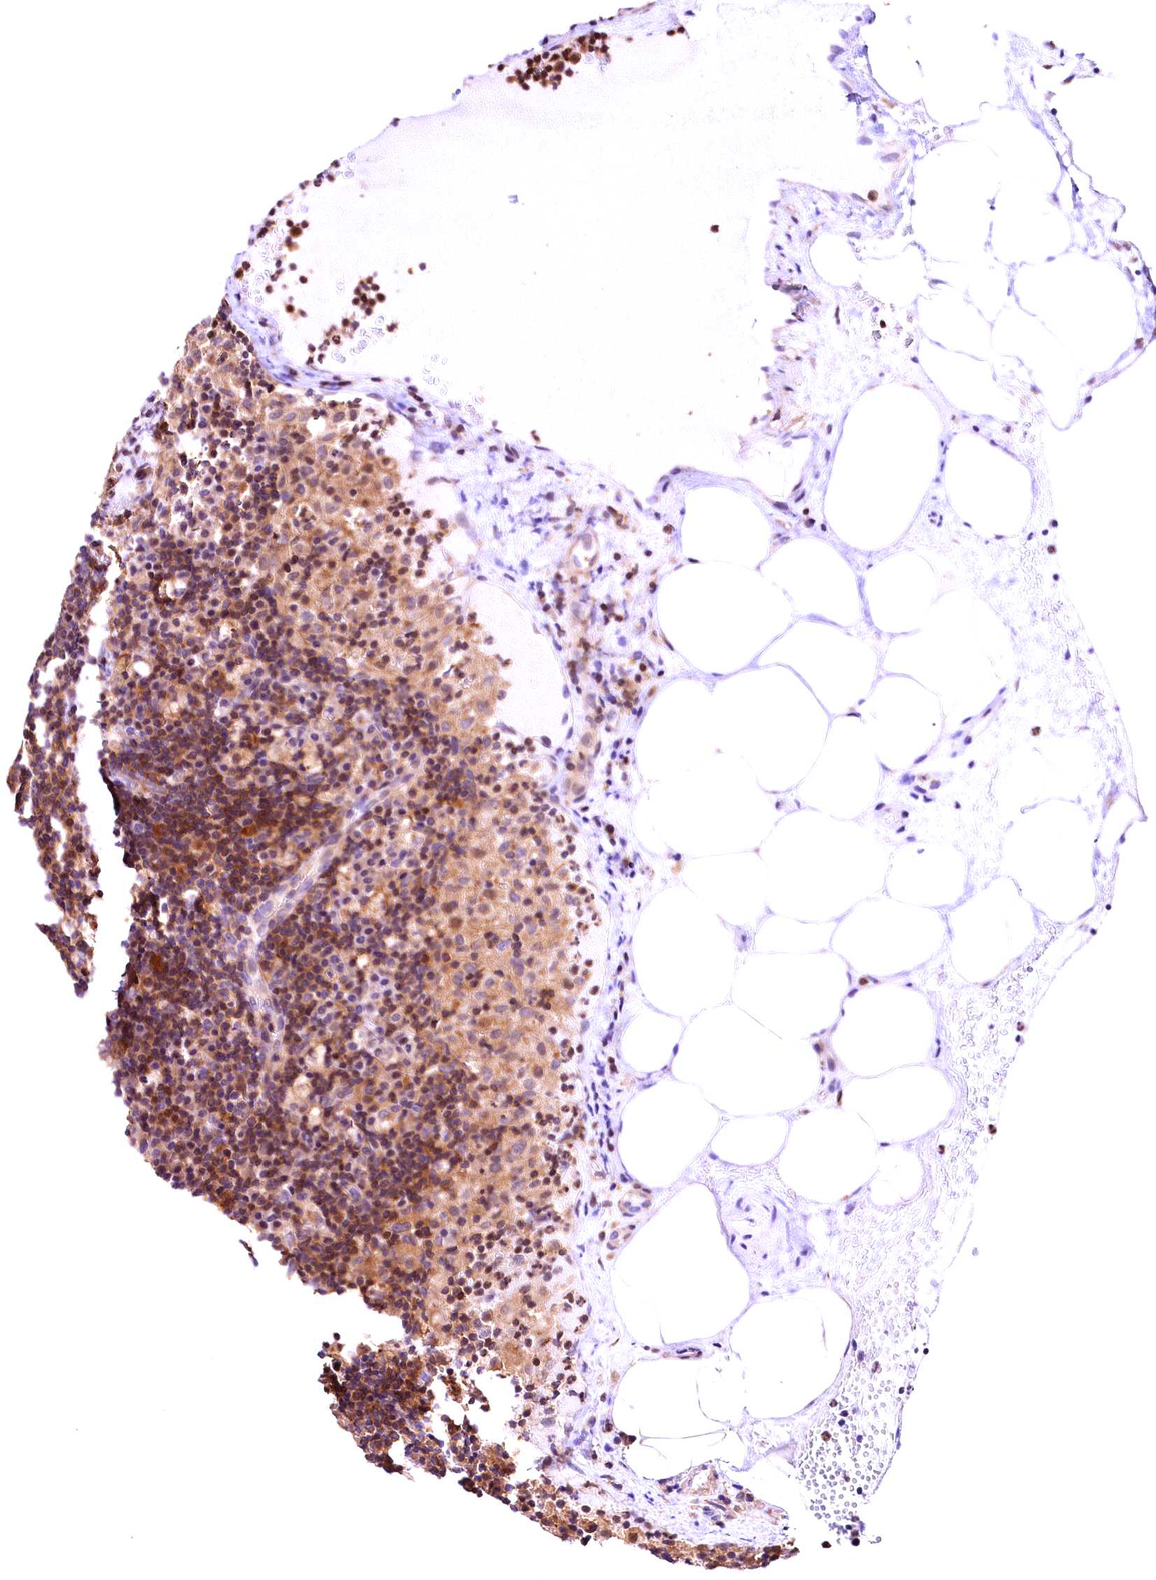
{"staining": {"intensity": "moderate", "quantity": ">75%", "location": "cytoplasmic/membranous"}, "tissue": "lymph node", "cell_type": "Germinal center cells", "image_type": "normal", "snomed": [{"axis": "morphology", "description": "Normal tissue, NOS"}, {"axis": "topography", "description": "Lymph node"}], "caption": "A high-resolution histopathology image shows IHC staining of unremarkable lymph node, which demonstrates moderate cytoplasmic/membranous expression in approximately >75% of germinal center cells.", "gene": "CHORDC1", "patient": {"sex": "female", "age": 70}}